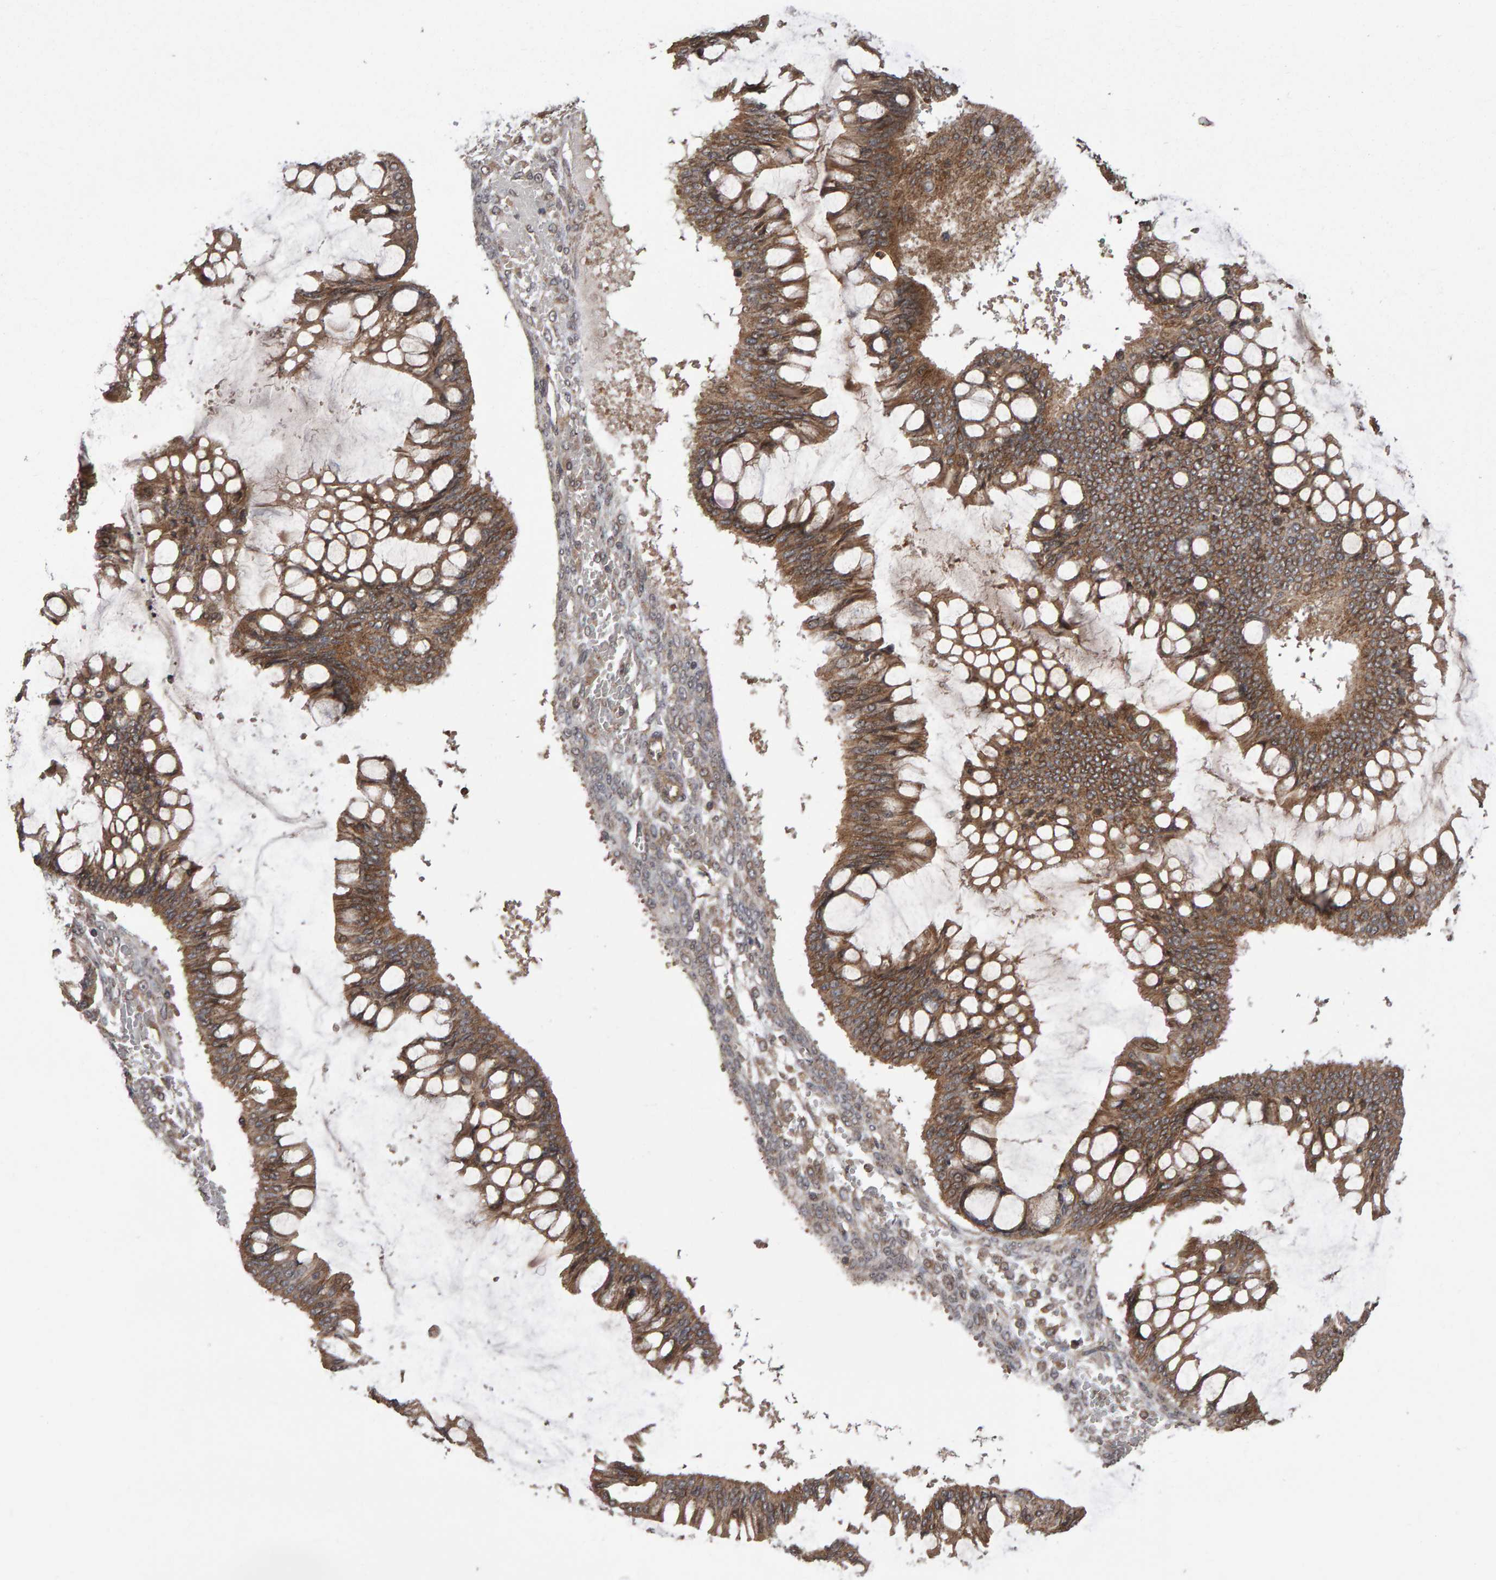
{"staining": {"intensity": "moderate", "quantity": ">75%", "location": "cytoplasmic/membranous"}, "tissue": "ovarian cancer", "cell_type": "Tumor cells", "image_type": "cancer", "snomed": [{"axis": "morphology", "description": "Cystadenocarcinoma, mucinous, NOS"}, {"axis": "topography", "description": "Ovary"}], "caption": "Protein staining of mucinous cystadenocarcinoma (ovarian) tissue exhibits moderate cytoplasmic/membranous staining in approximately >75% of tumor cells.", "gene": "SCRIB", "patient": {"sex": "female", "age": 73}}